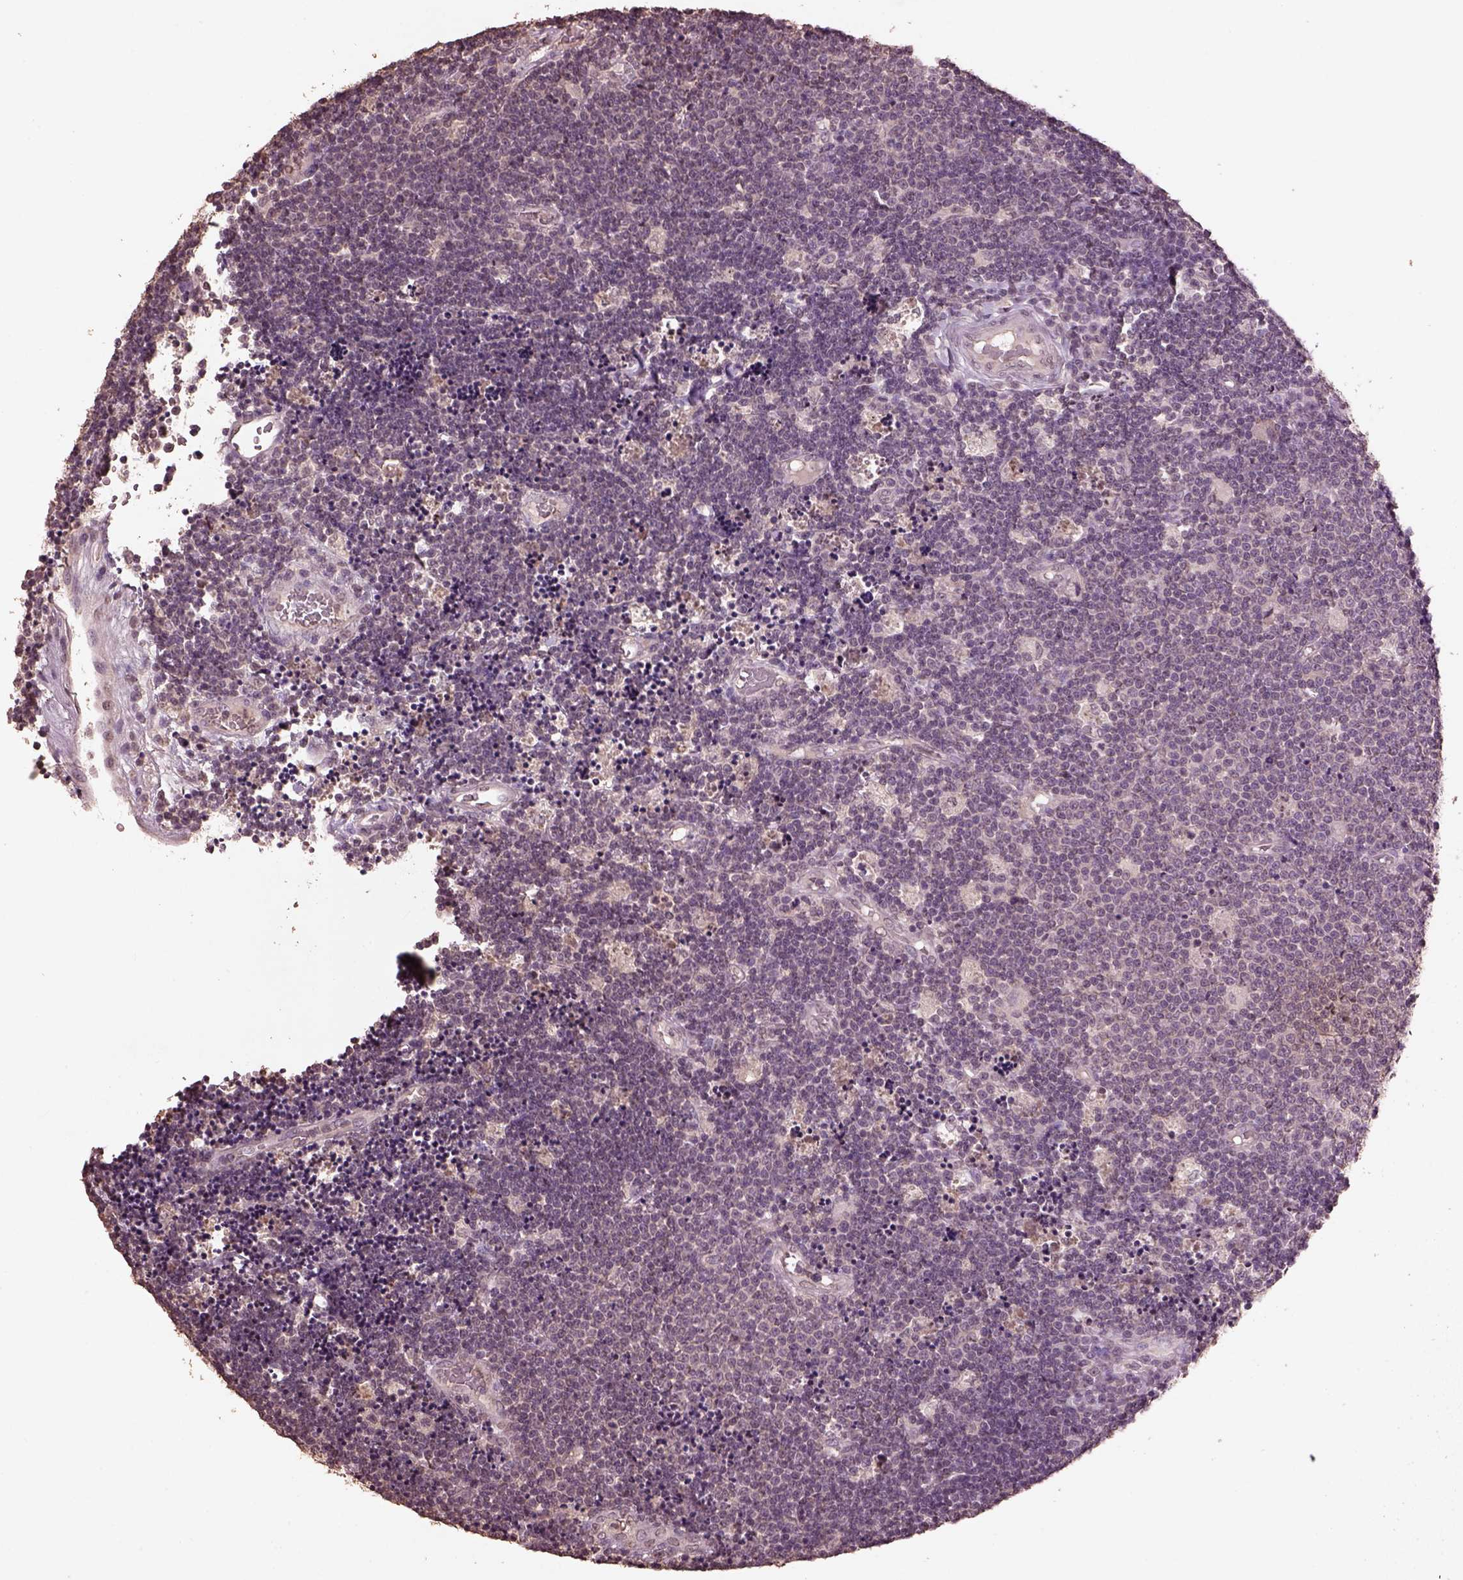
{"staining": {"intensity": "negative", "quantity": "none", "location": "none"}, "tissue": "lymphoma", "cell_type": "Tumor cells", "image_type": "cancer", "snomed": [{"axis": "morphology", "description": "Malignant lymphoma, non-Hodgkin's type, Low grade"}, {"axis": "topography", "description": "Brain"}], "caption": "This is a image of immunohistochemistry staining of malignant lymphoma, non-Hodgkin's type (low-grade), which shows no staining in tumor cells.", "gene": "CPT1C", "patient": {"sex": "female", "age": 66}}